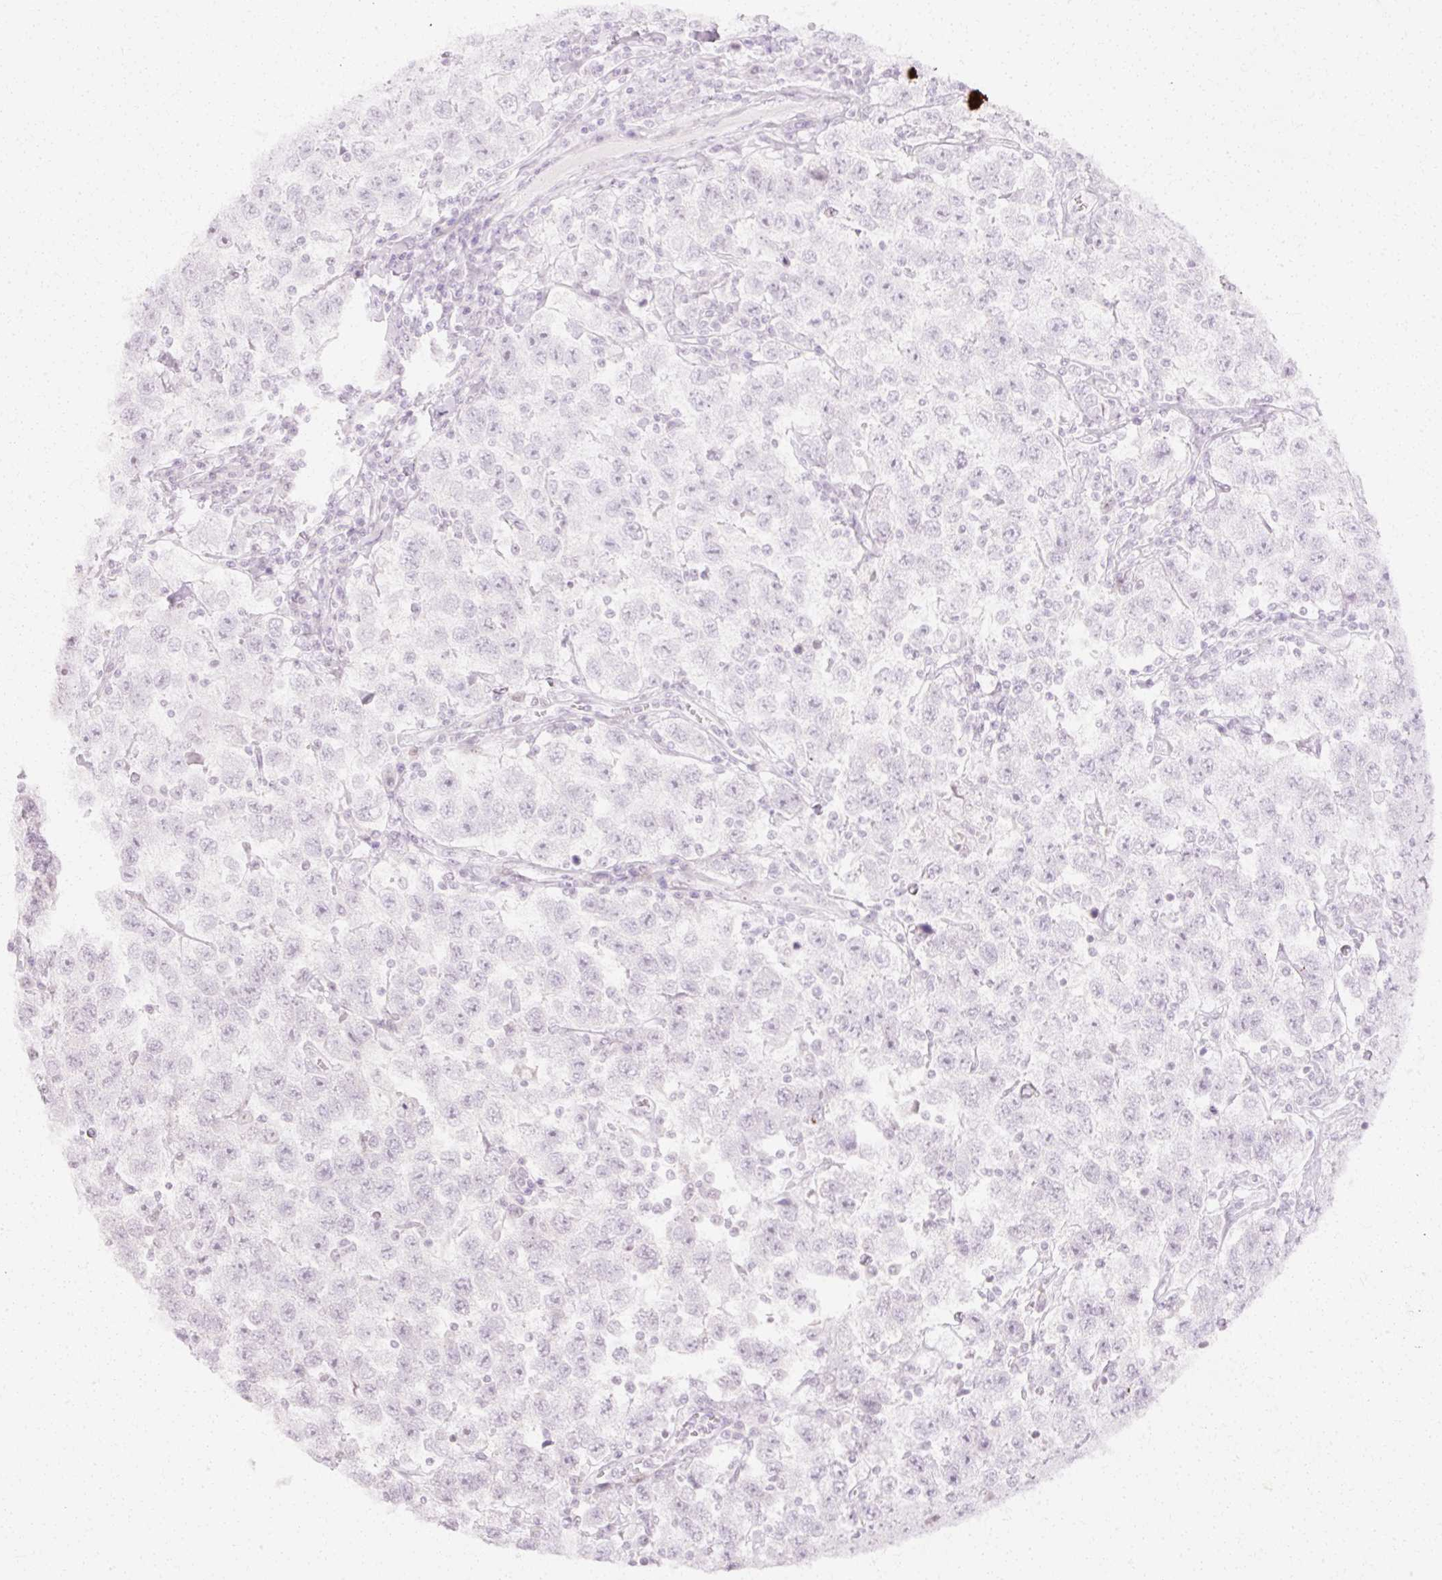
{"staining": {"intensity": "negative", "quantity": "none", "location": "none"}, "tissue": "testis cancer", "cell_type": "Tumor cells", "image_type": "cancer", "snomed": [{"axis": "morphology", "description": "Seminoma, NOS"}, {"axis": "topography", "description": "Testis"}], "caption": "A photomicrograph of human testis seminoma is negative for staining in tumor cells.", "gene": "C3orf49", "patient": {"sex": "male", "age": 41}}